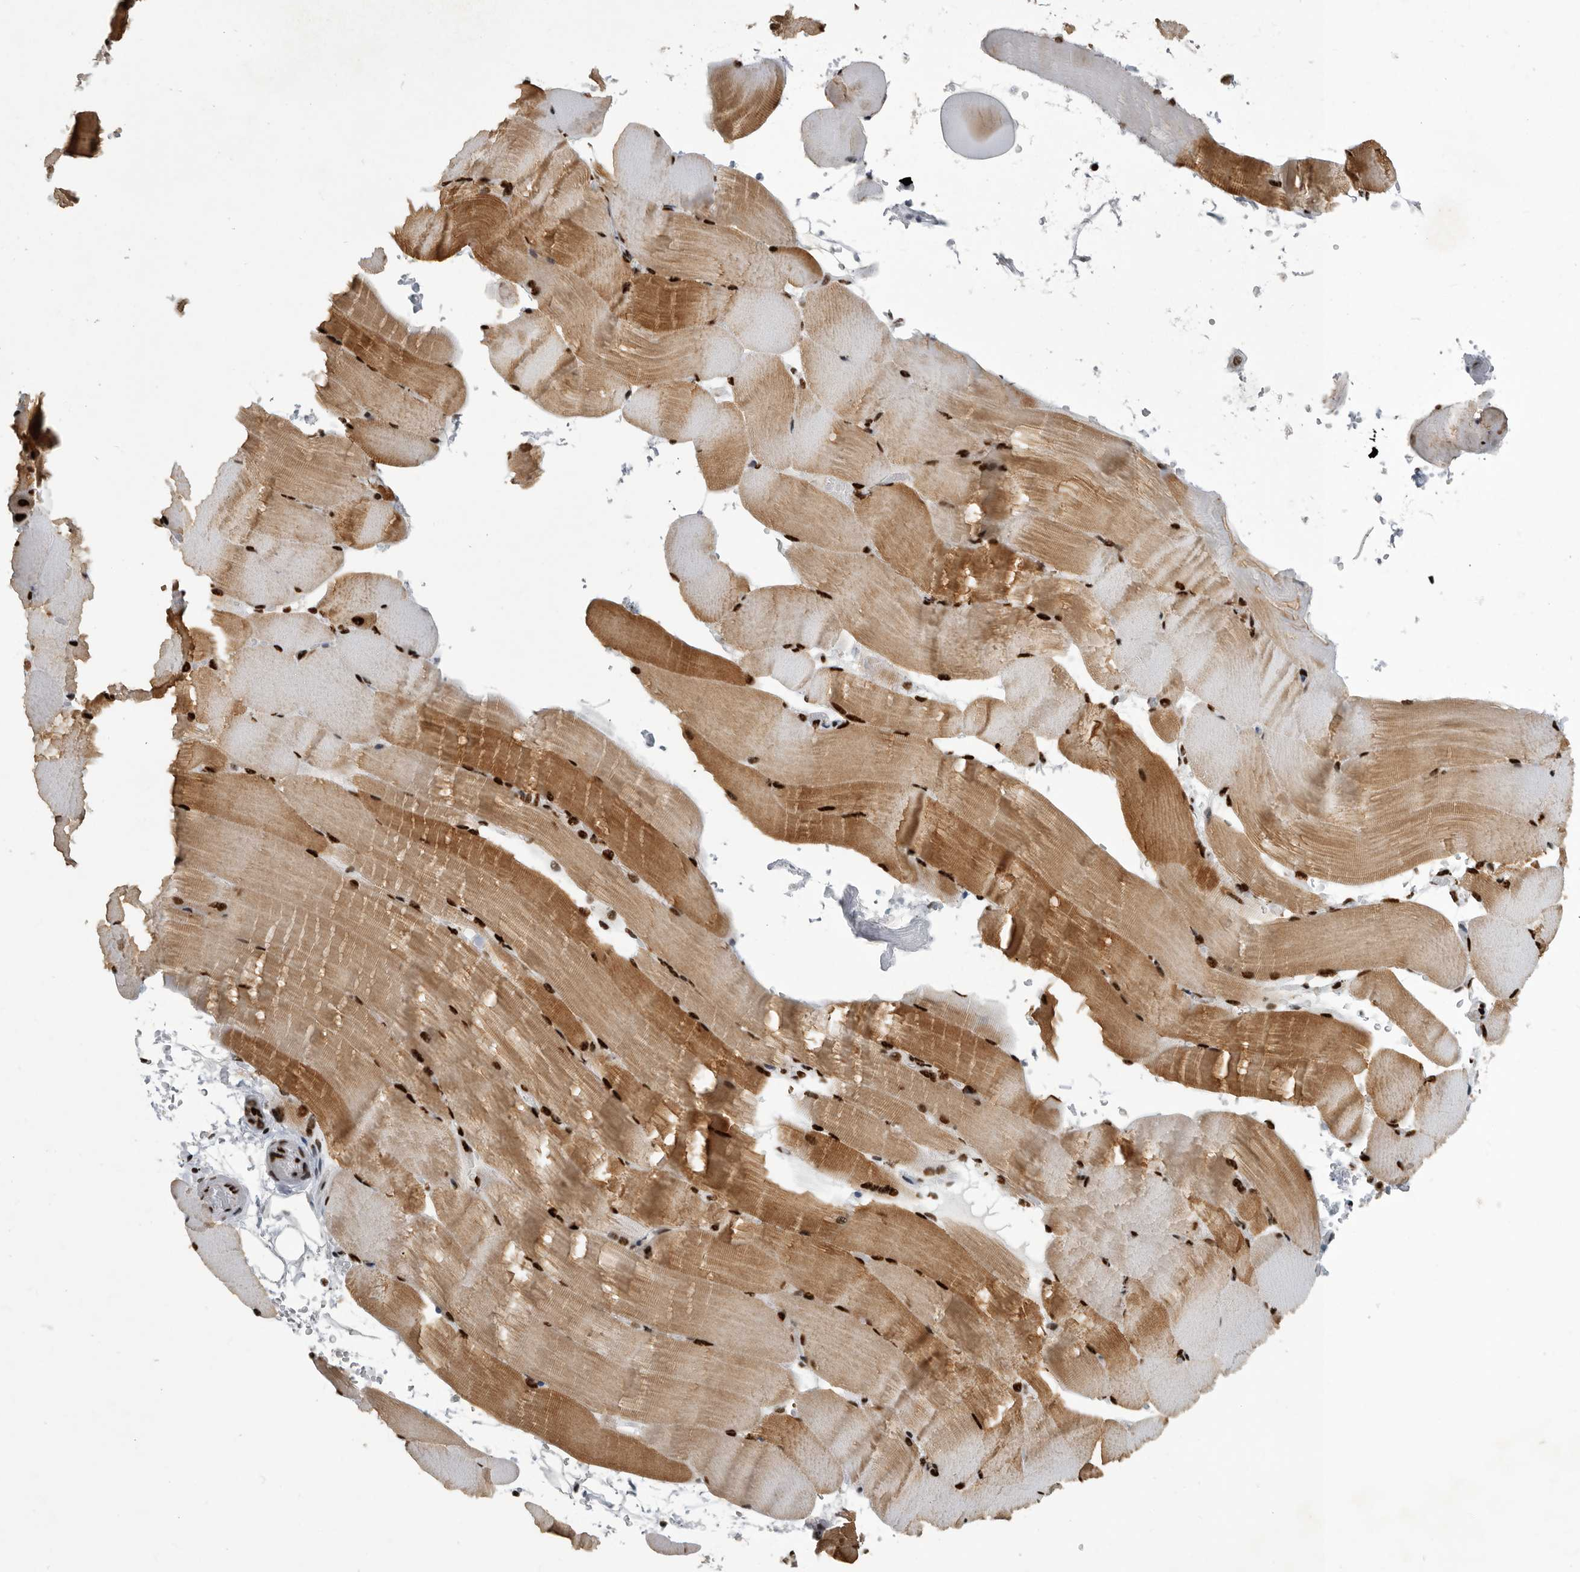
{"staining": {"intensity": "strong", "quantity": ">75%", "location": "cytoplasmic/membranous,nuclear"}, "tissue": "skeletal muscle", "cell_type": "Myocytes", "image_type": "normal", "snomed": [{"axis": "morphology", "description": "Normal tissue, NOS"}, {"axis": "topography", "description": "Skeletal muscle"}, {"axis": "topography", "description": "Parathyroid gland"}], "caption": "Benign skeletal muscle demonstrates strong cytoplasmic/membranous,nuclear expression in about >75% of myocytes, visualized by immunohistochemistry. (brown staining indicates protein expression, while blue staining denotes nuclei).", "gene": "BCLAF1", "patient": {"sex": "female", "age": 37}}